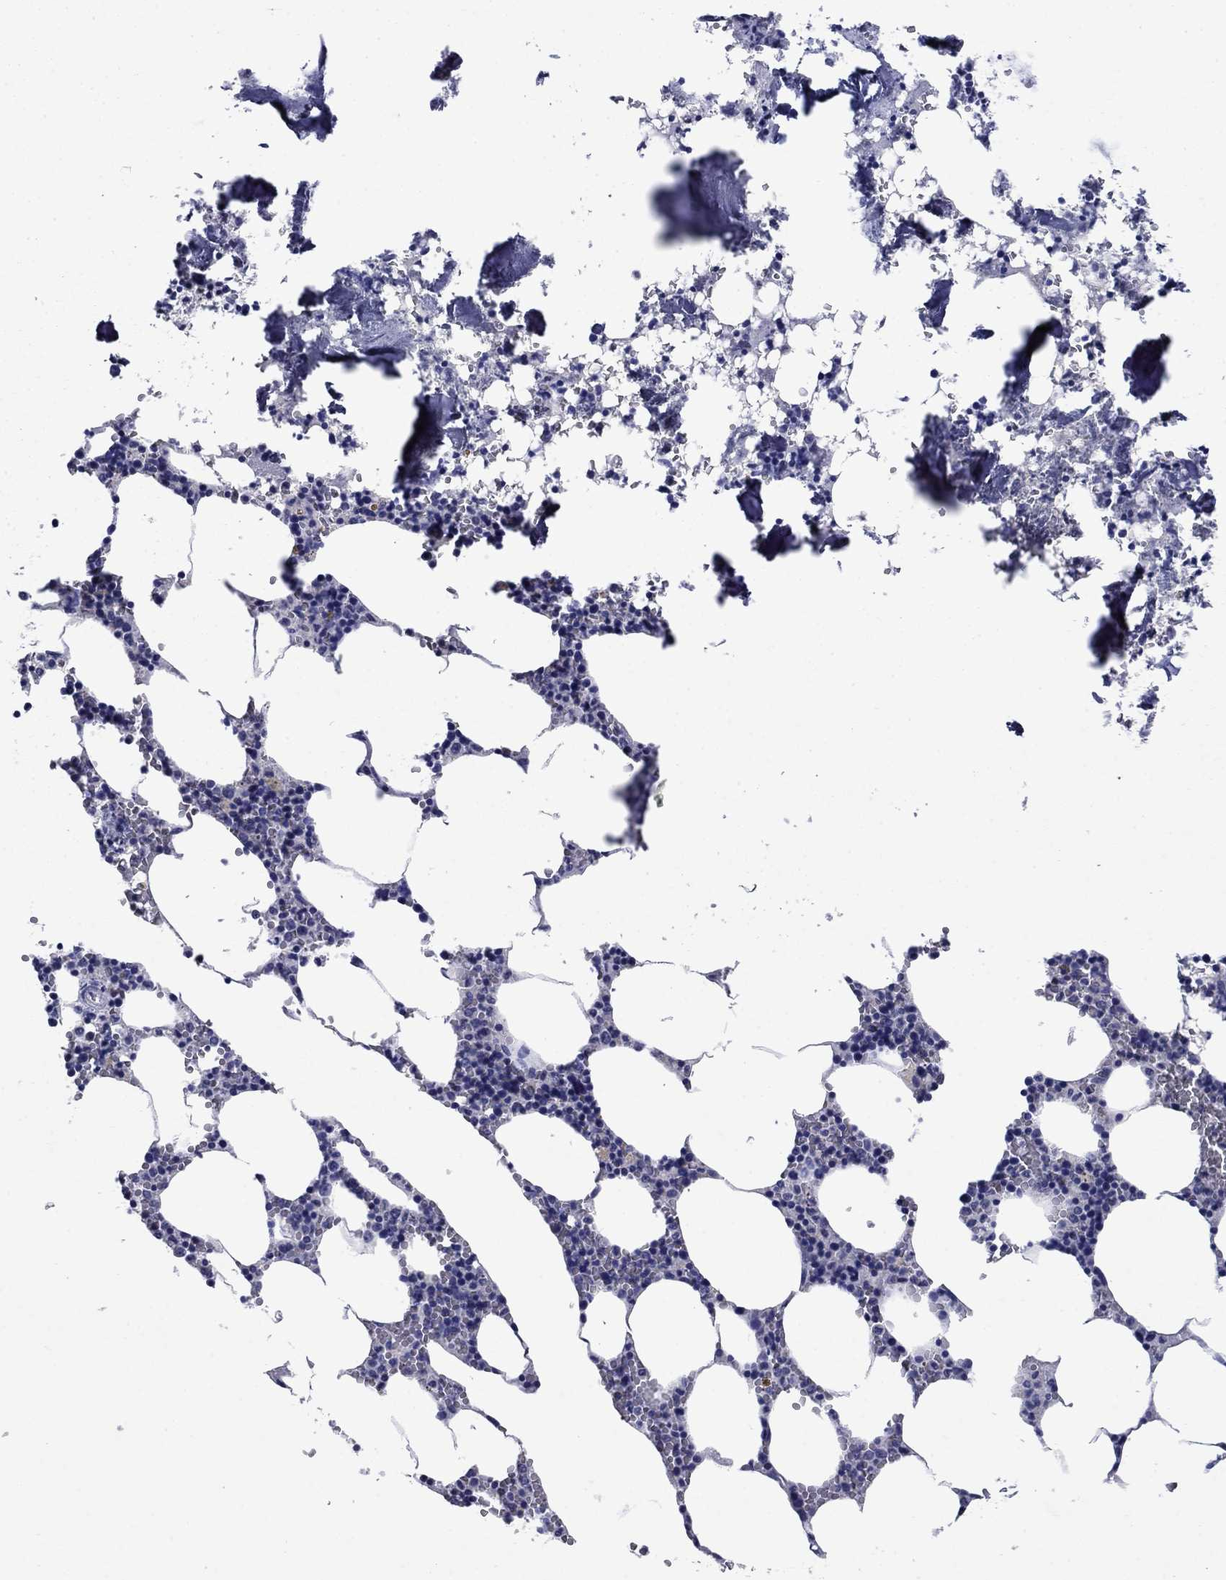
{"staining": {"intensity": "negative", "quantity": "none", "location": "none"}, "tissue": "bone marrow", "cell_type": "Hematopoietic cells", "image_type": "normal", "snomed": [{"axis": "morphology", "description": "Normal tissue, NOS"}, {"axis": "topography", "description": "Bone marrow"}], "caption": "Hematopoietic cells show no significant protein expression in unremarkable bone marrow. (Brightfield microscopy of DAB IHC at high magnification).", "gene": "SULT2B1", "patient": {"sex": "female", "age": 64}}